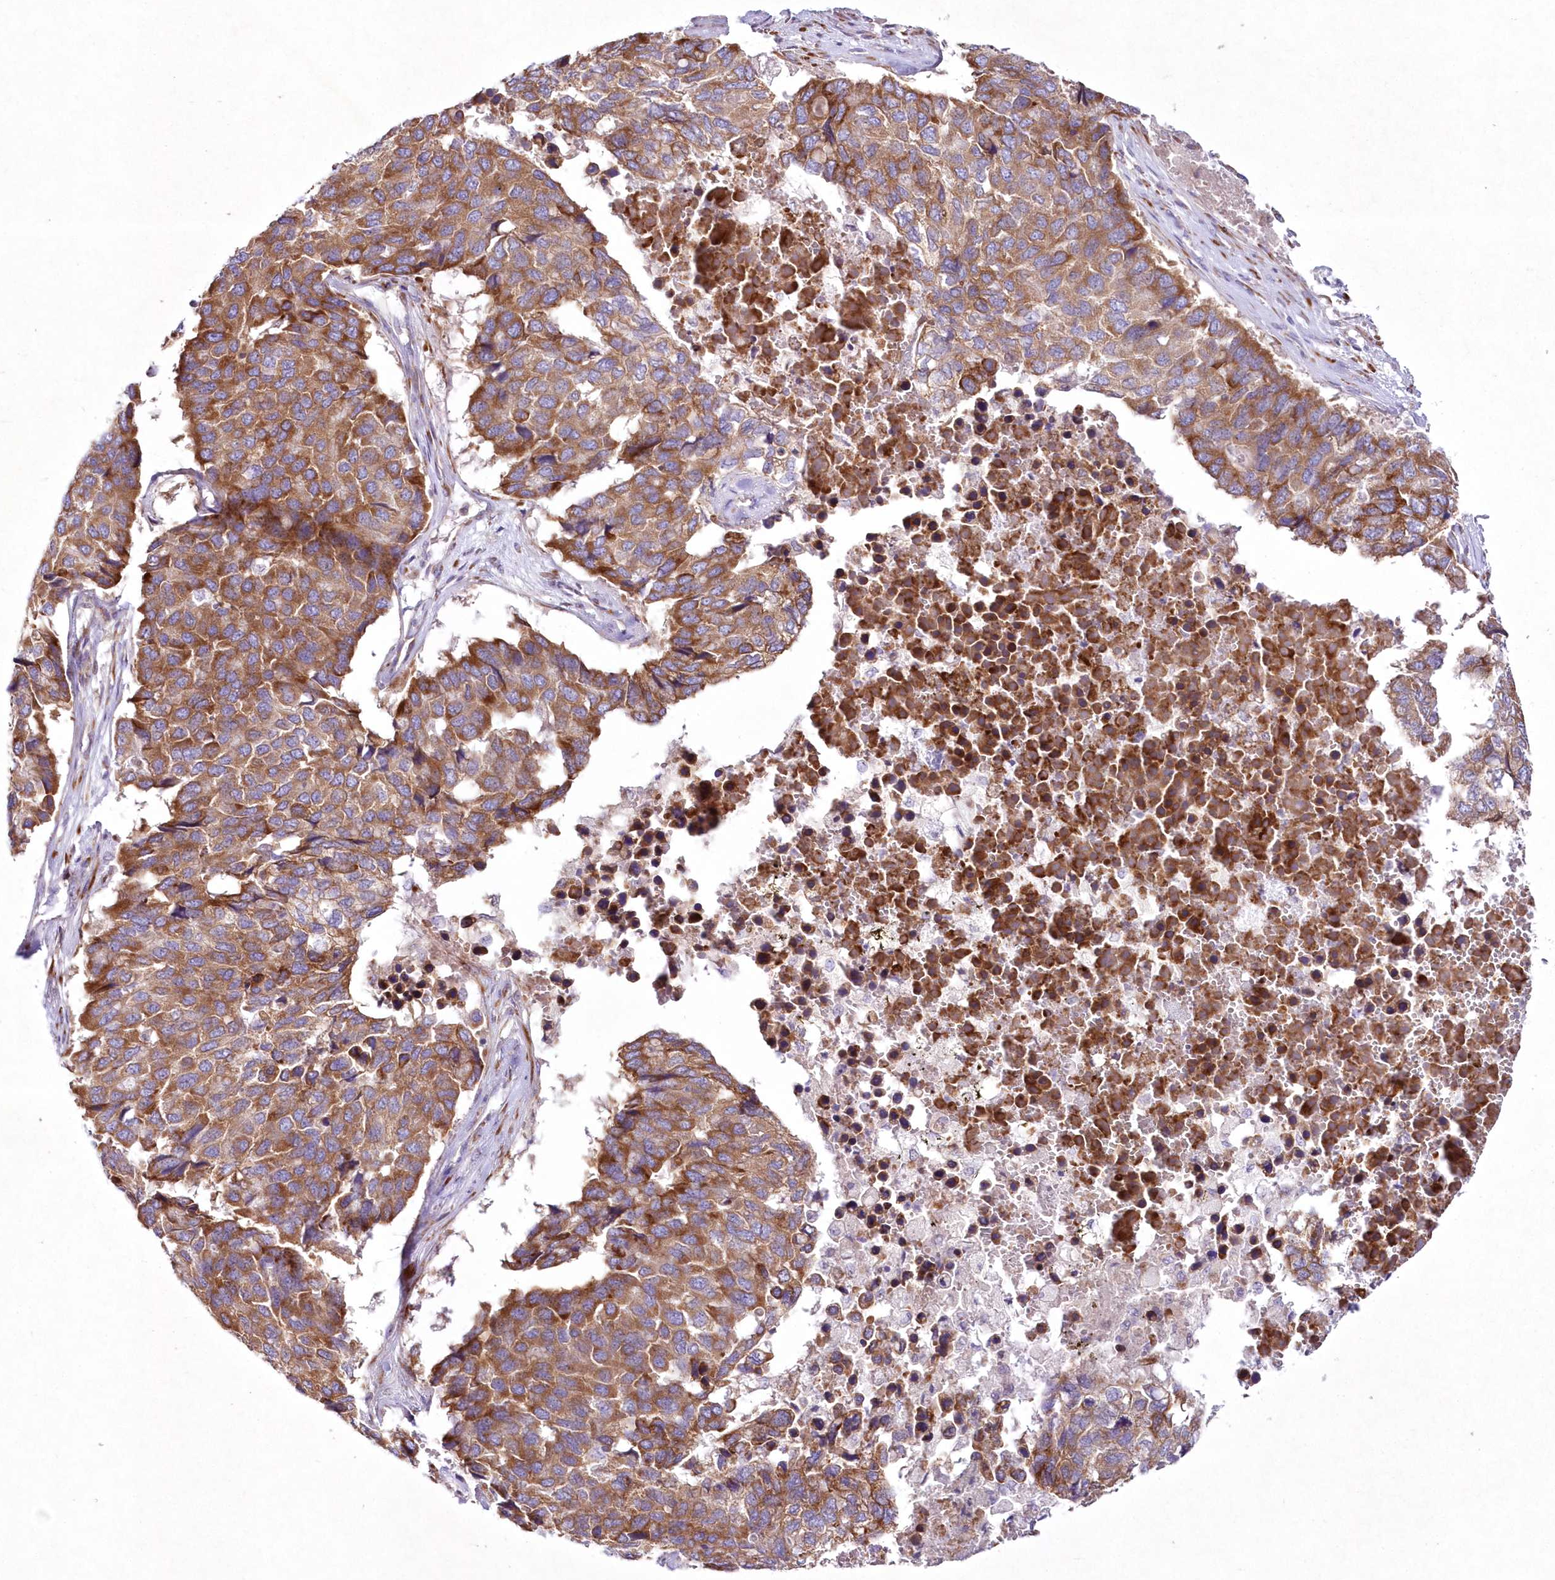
{"staining": {"intensity": "moderate", "quantity": ">75%", "location": "cytoplasmic/membranous"}, "tissue": "pancreatic cancer", "cell_type": "Tumor cells", "image_type": "cancer", "snomed": [{"axis": "morphology", "description": "Adenocarcinoma, NOS"}, {"axis": "topography", "description": "Pancreas"}], "caption": "A histopathology image showing moderate cytoplasmic/membranous expression in about >75% of tumor cells in pancreatic adenocarcinoma, as visualized by brown immunohistochemical staining.", "gene": "ARFGEF3", "patient": {"sex": "male", "age": 50}}